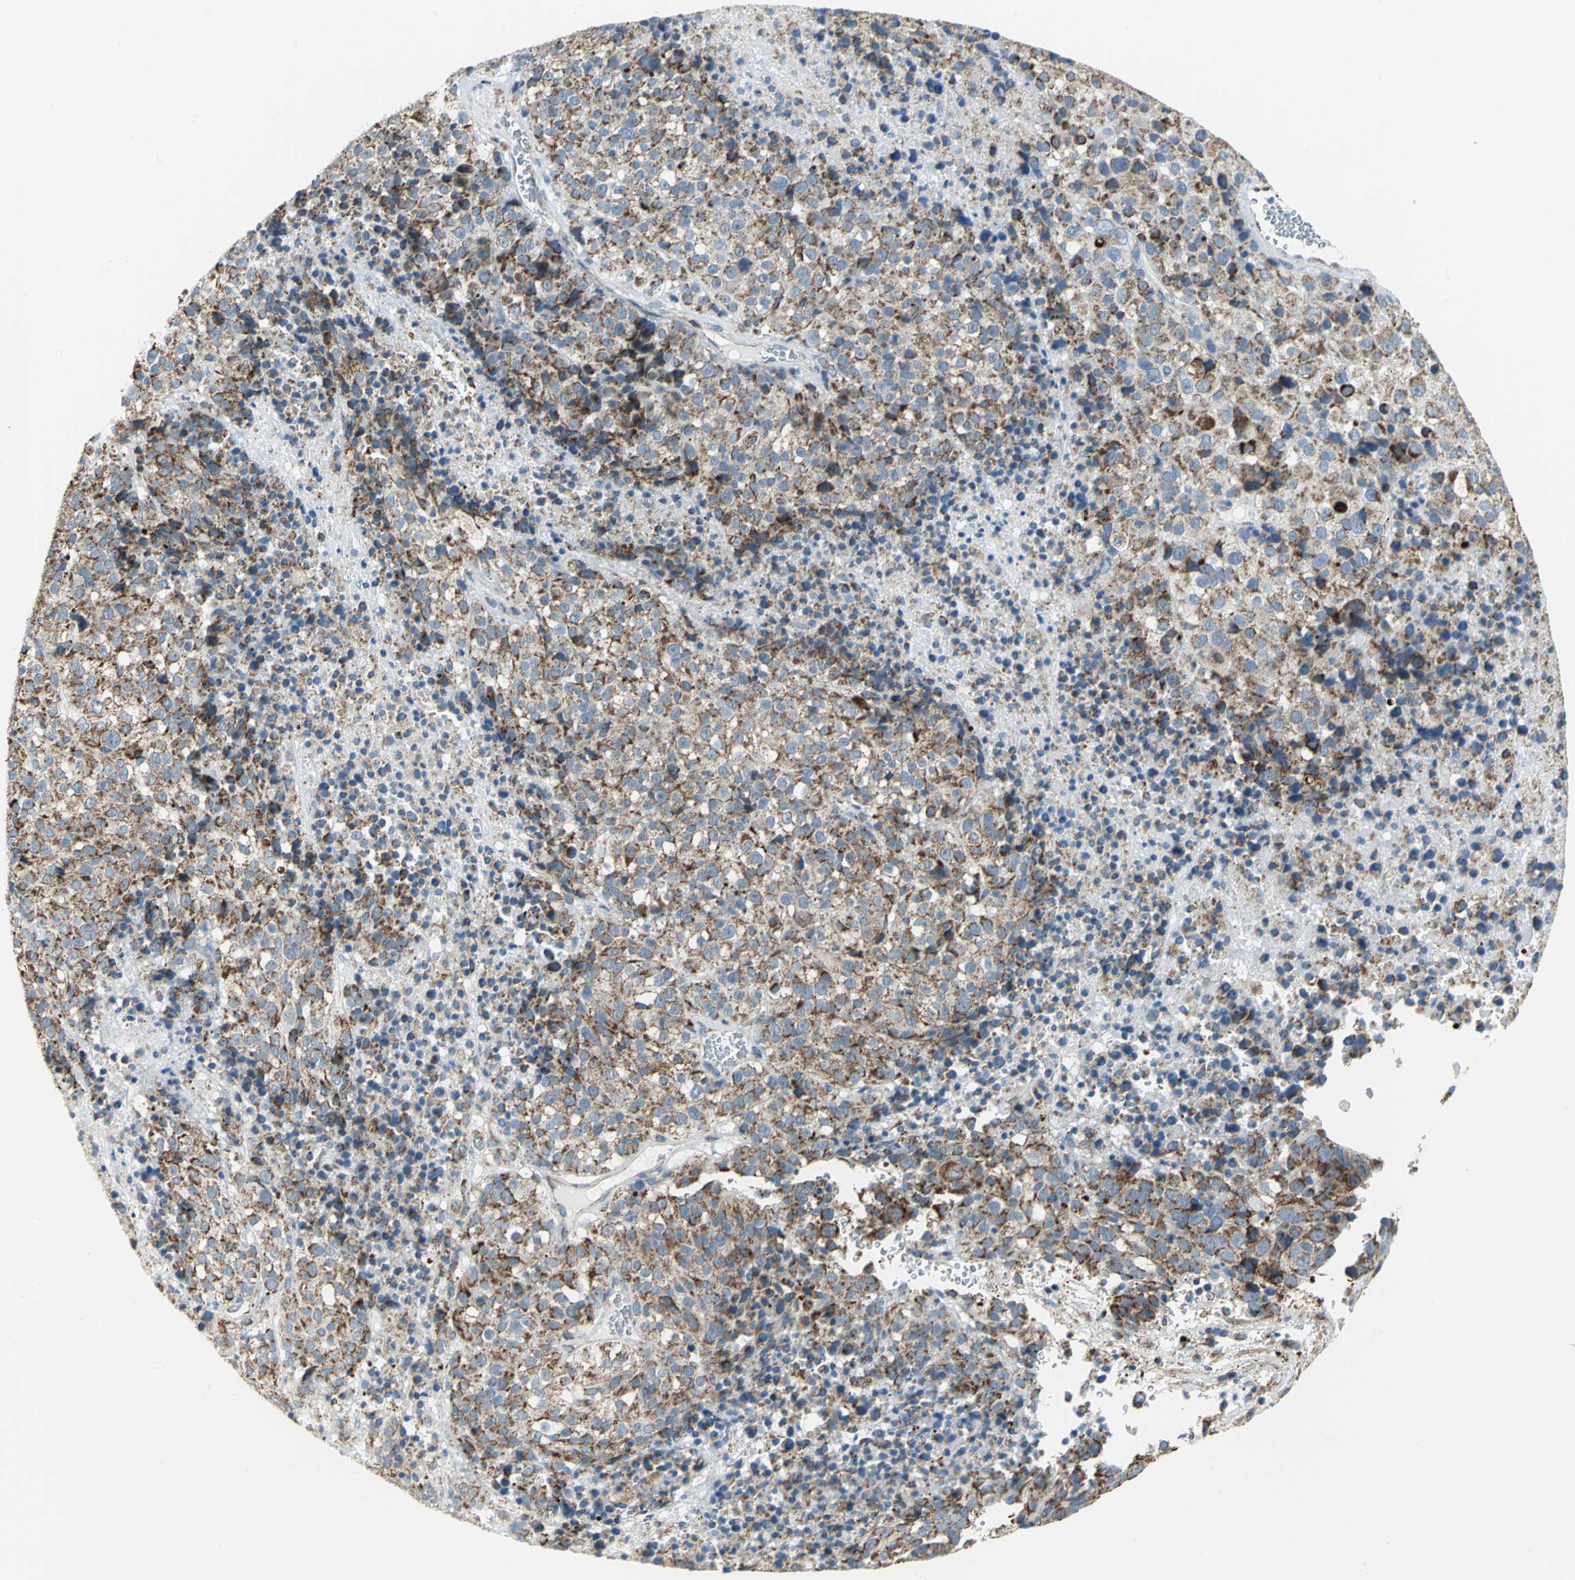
{"staining": {"intensity": "moderate", "quantity": ">75%", "location": "cytoplasmic/membranous"}, "tissue": "melanoma", "cell_type": "Tumor cells", "image_type": "cancer", "snomed": [{"axis": "morphology", "description": "Malignant melanoma, Metastatic site"}, {"axis": "topography", "description": "Cerebral cortex"}], "caption": "Human melanoma stained for a protein (brown) exhibits moderate cytoplasmic/membranous positive positivity in approximately >75% of tumor cells.", "gene": "NTRK1", "patient": {"sex": "female", "age": 52}}